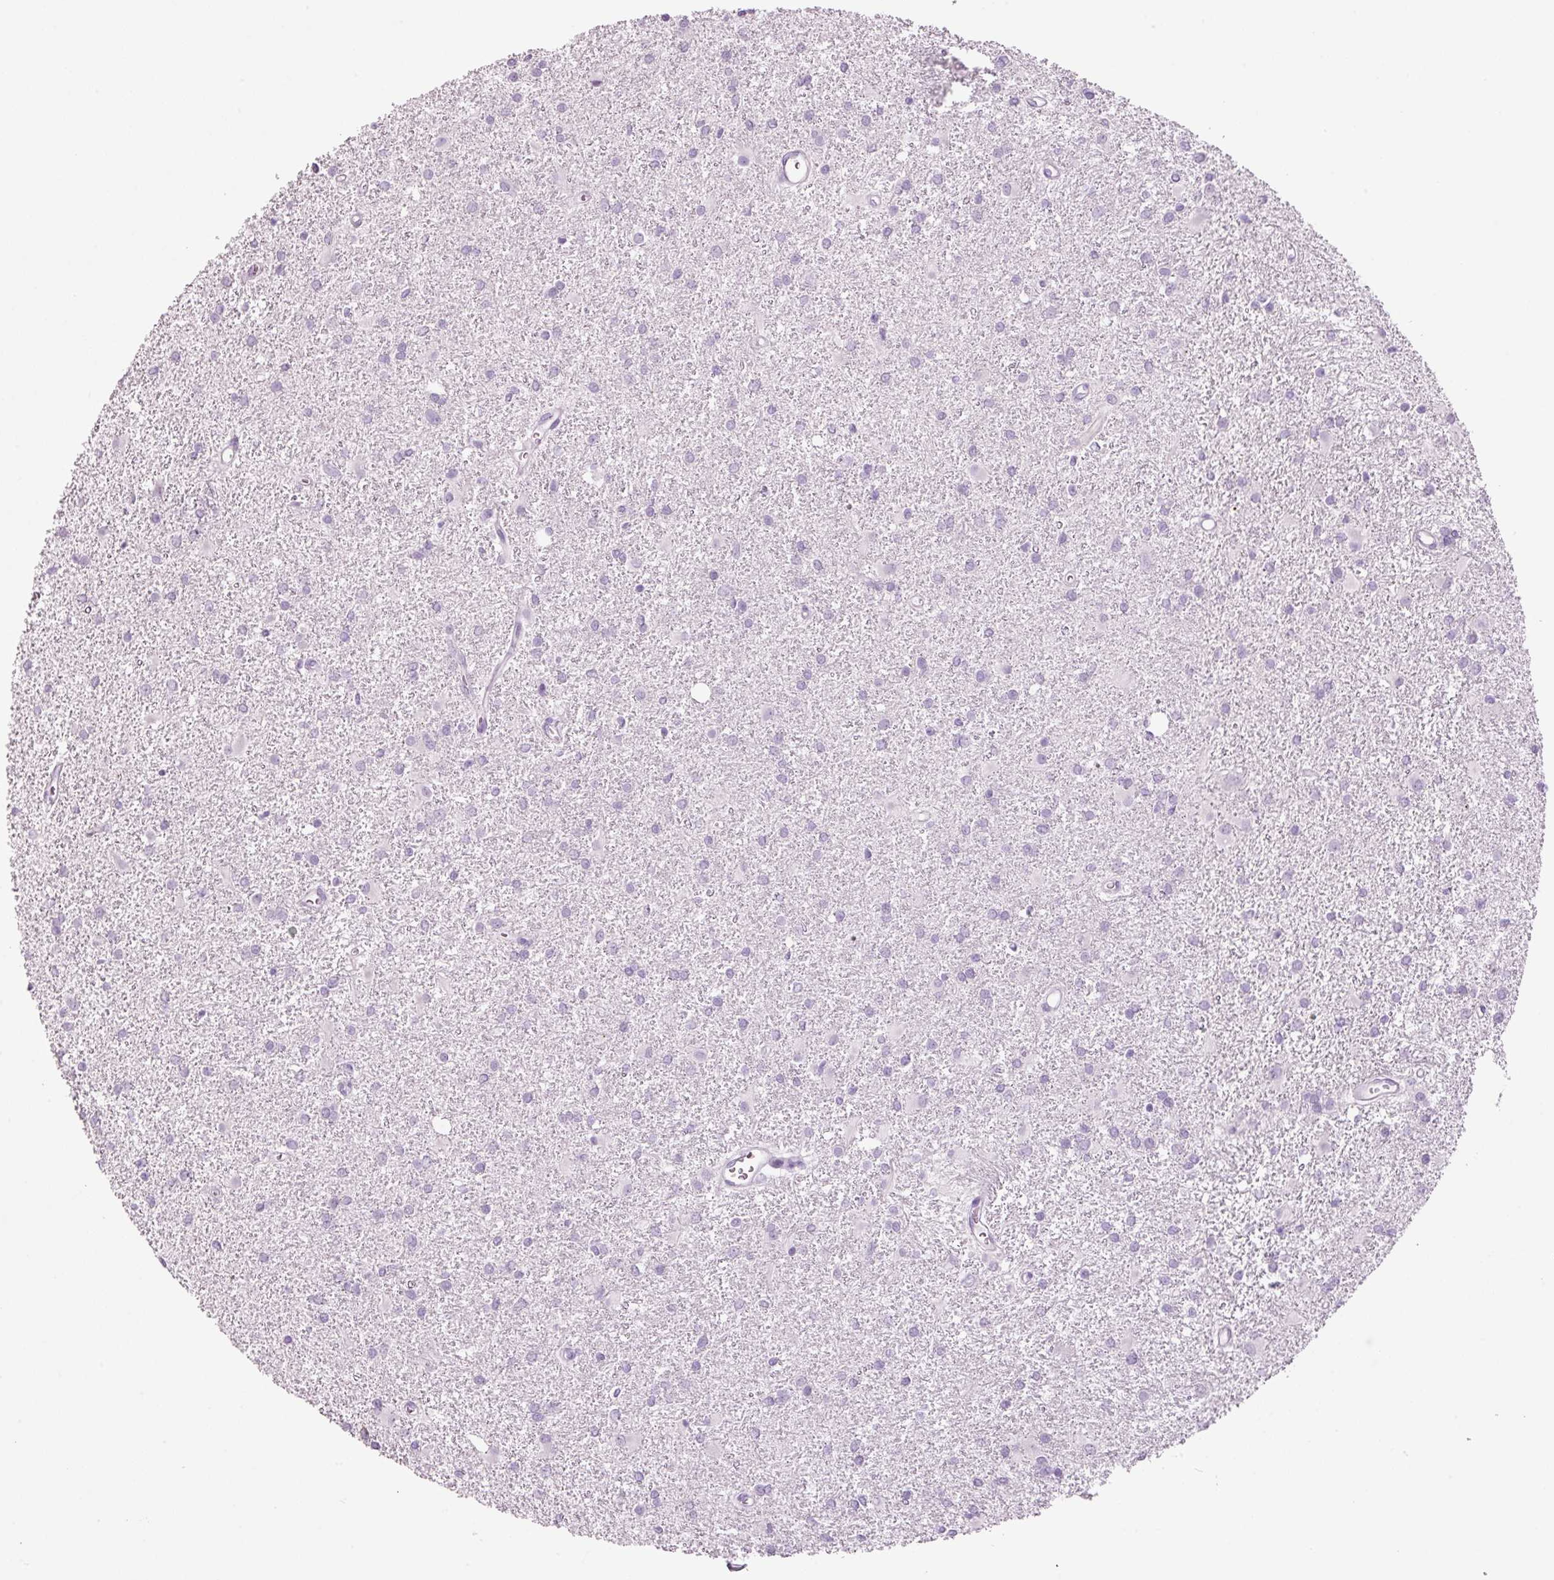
{"staining": {"intensity": "negative", "quantity": "none", "location": "none"}, "tissue": "glioma", "cell_type": "Tumor cells", "image_type": "cancer", "snomed": [{"axis": "morphology", "description": "Glioma, malignant, High grade"}, {"axis": "topography", "description": "Brain"}], "caption": "An immunohistochemistry (IHC) image of malignant high-grade glioma is shown. There is no staining in tumor cells of malignant high-grade glioma.", "gene": "KLF1", "patient": {"sex": "female", "age": 50}}